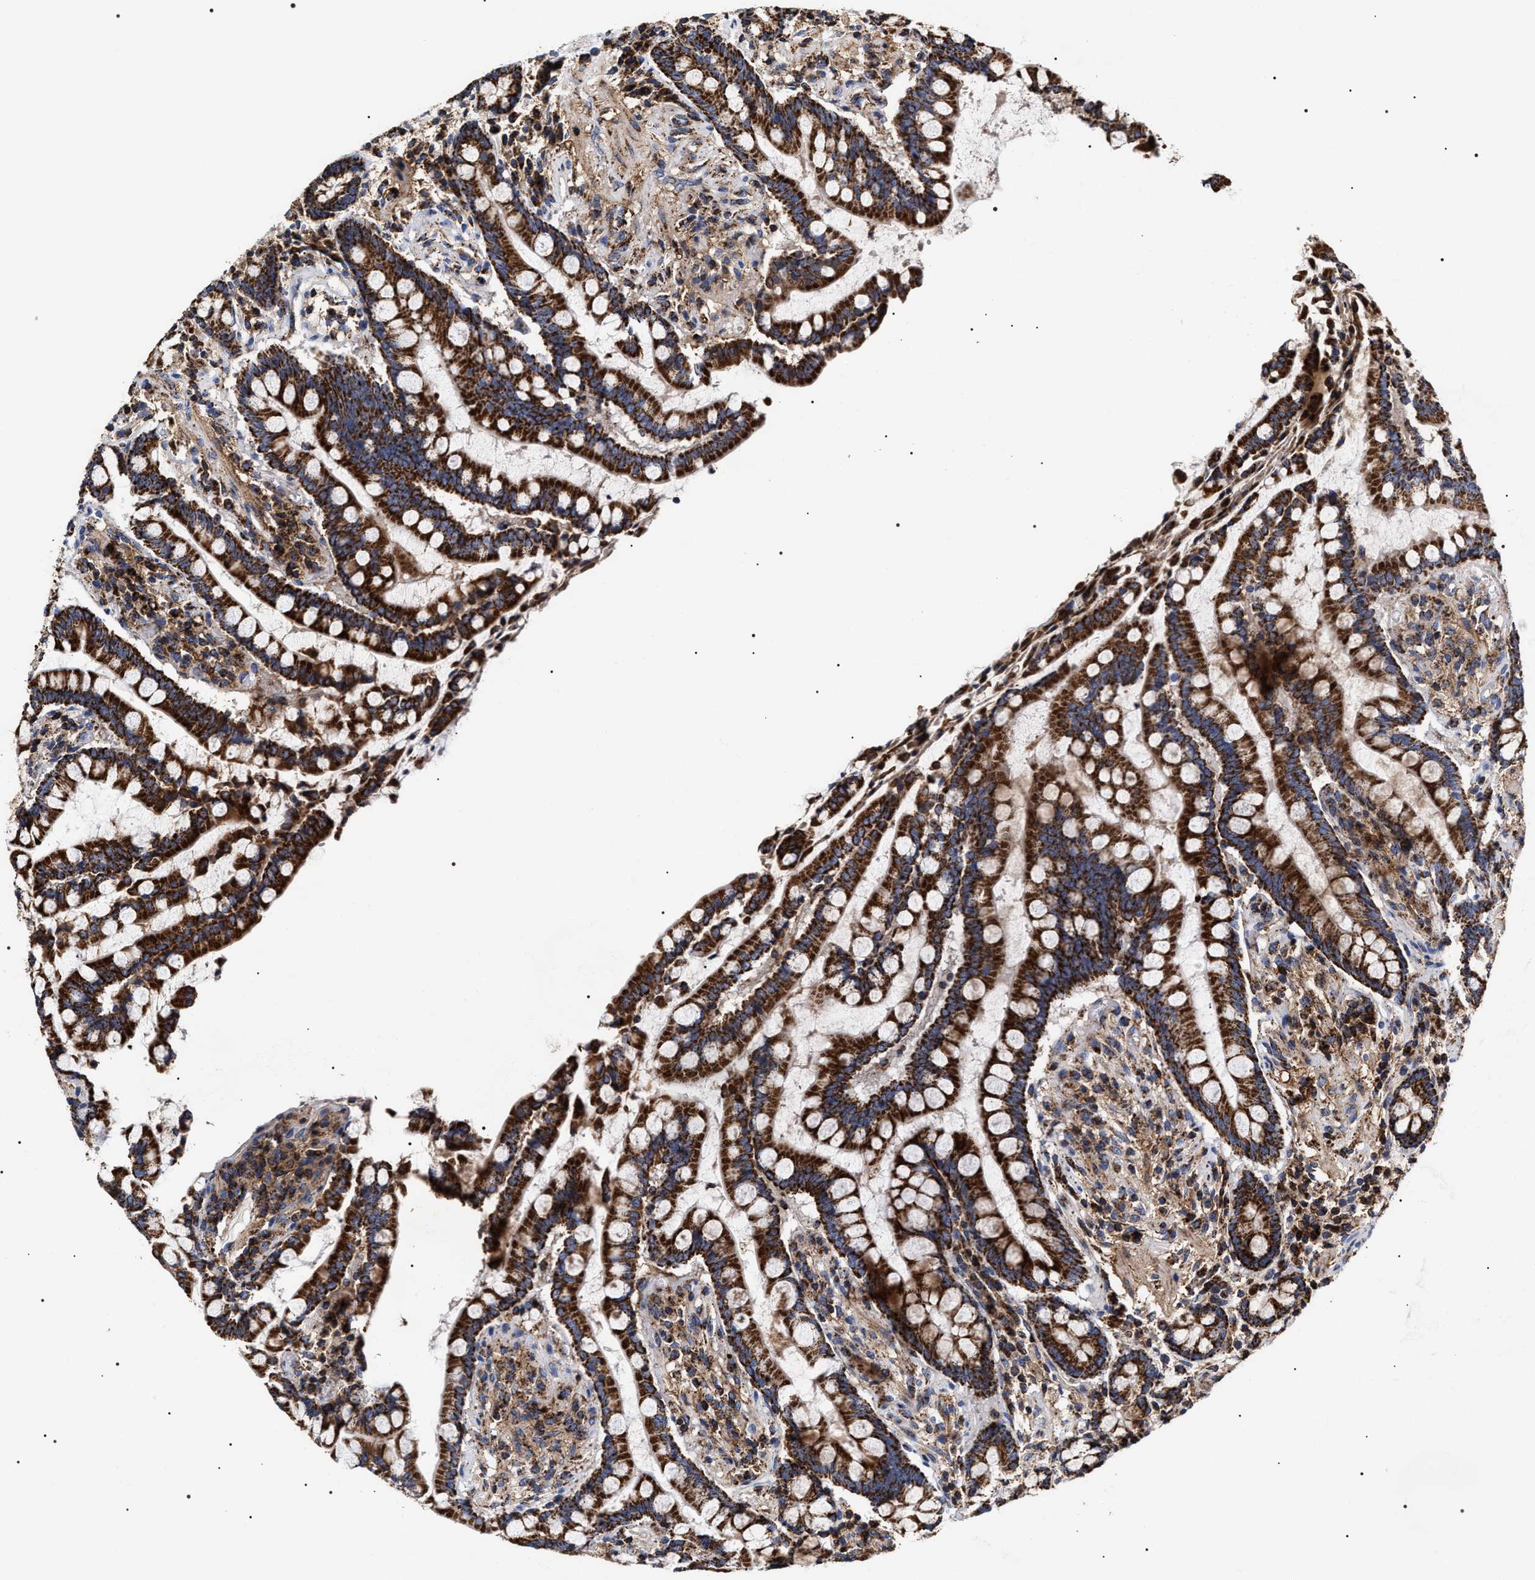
{"staining": {"intensity": "moderate", "quantity": ">75%", "location": "cytoplasmic/membranous"}, "tissue": "colon", "cell_type": "Endothelial cells", "image_type": "normal", "snomed": [{"axis": "morphology", "description": "Normal tissue, NOS"}, {"axis": "topography", "description": "Colon"}], "caption": "Protein expression analysis of normal colon demonstrates moderate cytoplasmic/membranous positivity in approximately >75% of endothelial cells.", "gene": "COG5", "patient": {"sex": "male", "age": 73}}